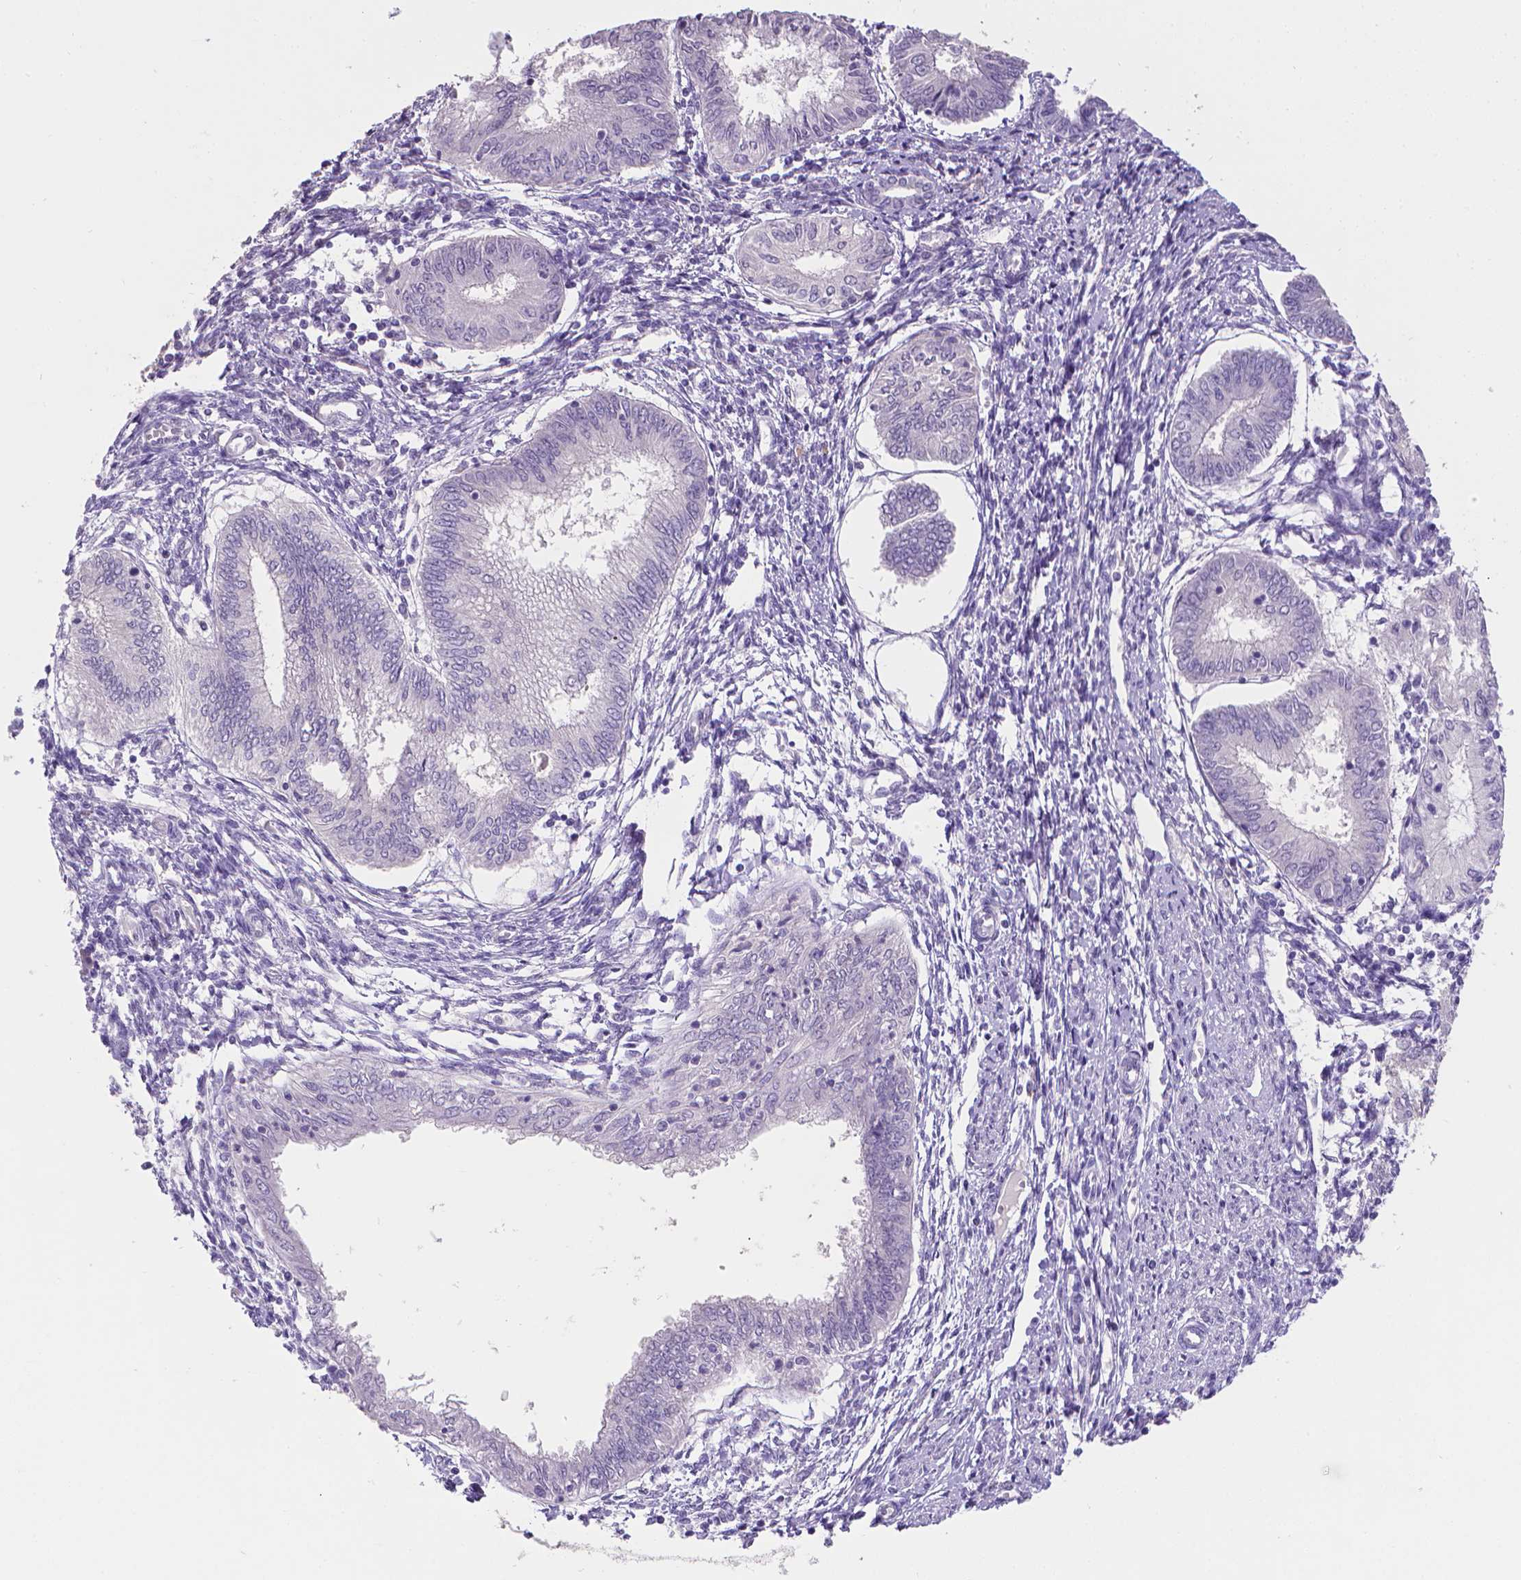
{"staining": {"intensity": "negative", "quantity": "none", "location": "none"}, "tissue": "endometrial cancer", "cell_type": "Tumor cells", "image_type": "cancer", "snomed": [{"axis": "morphology", "description": "Adenocarcinoma, NOS"}, {"axis": "topography", "description": "Endometrium"}], "caption": "A high-resolution histopathology image shows immunohistochemistry (IHC) staining of endometrial cancer, which reveals no significant staining in tumor cells.", "gene": "TNNI2", "patient": {"sex": "female", "age": 68}}